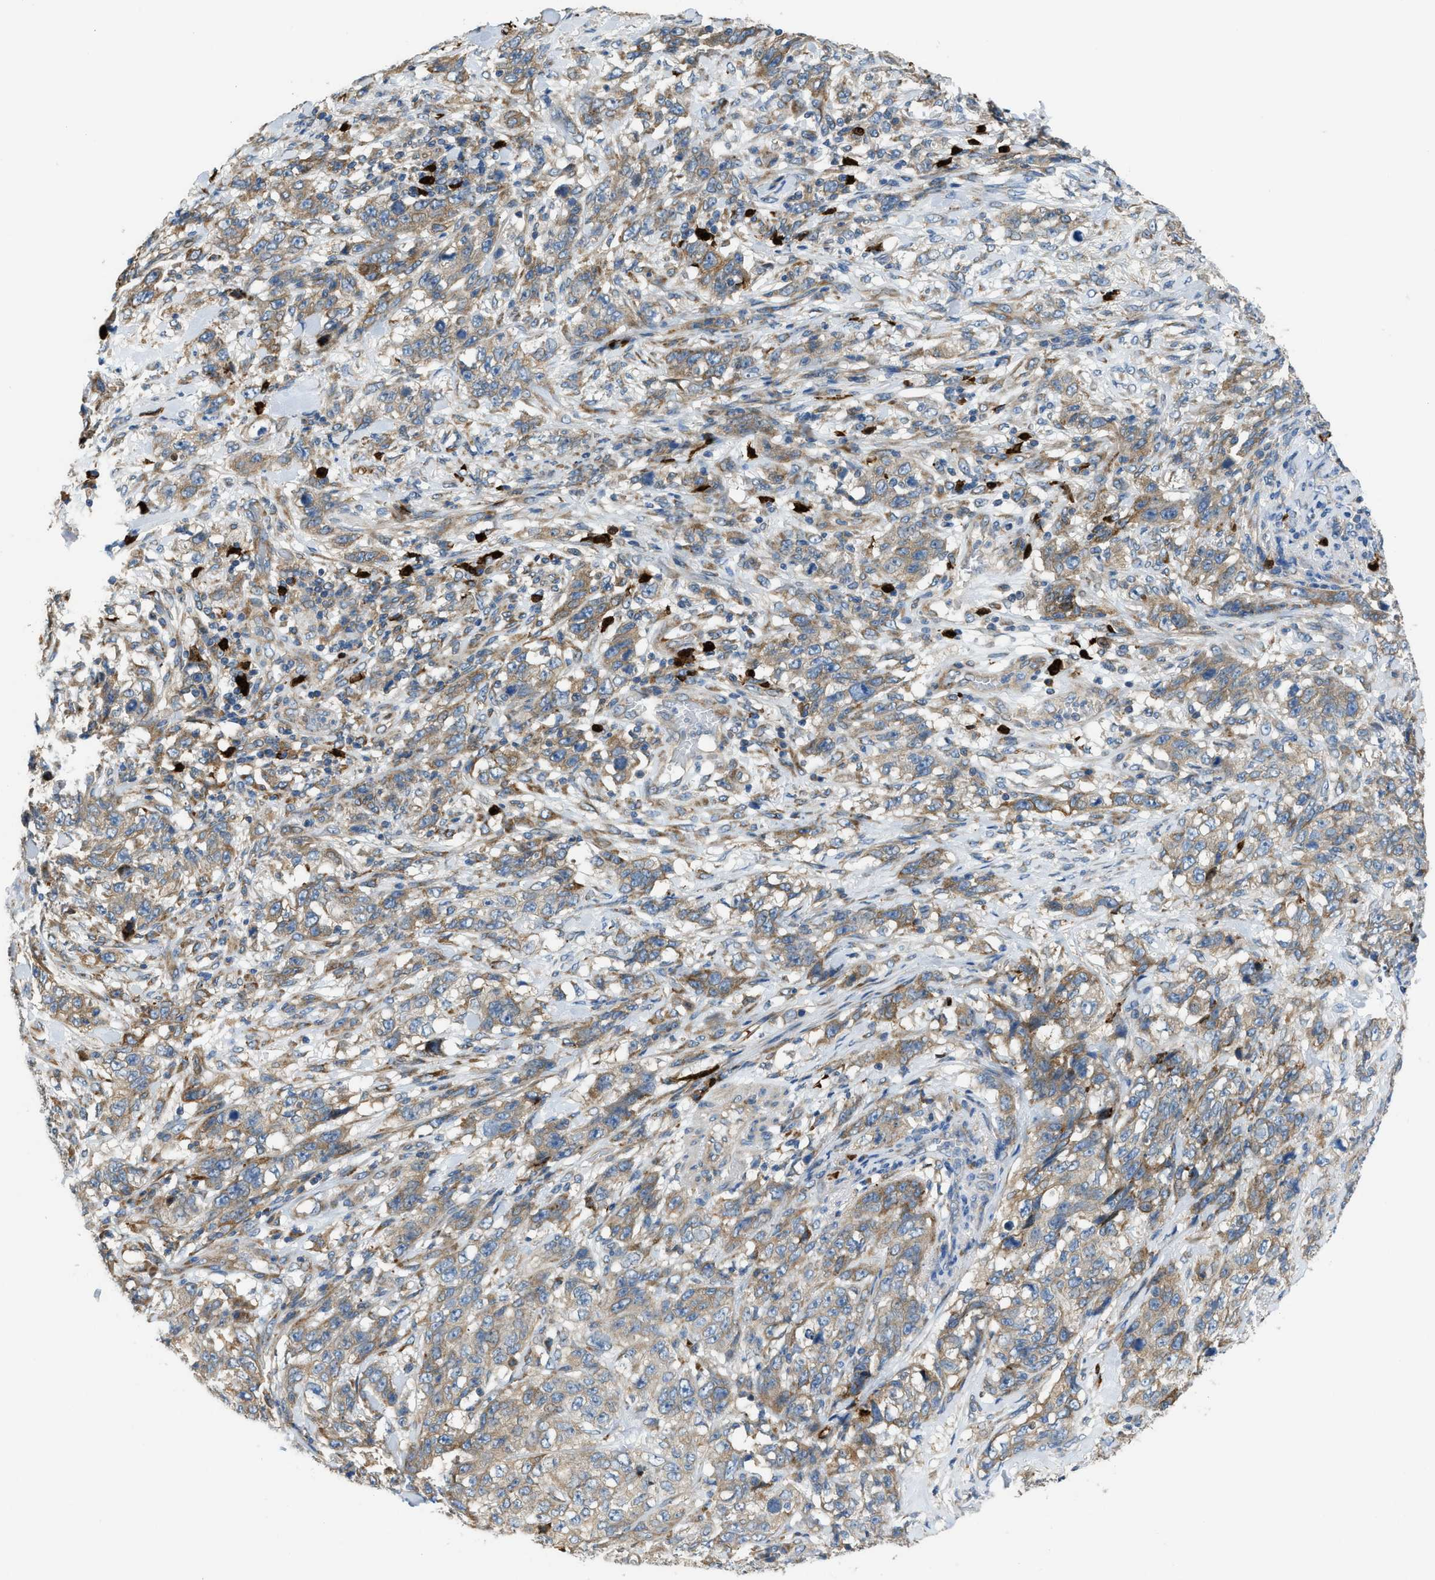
{"staining": {"intensity": "moderate", "quantity": ">75%", "location": "cytoplasmic/membranous"}, "tissue": "stomach cancer", "cell_type": "Tumor cells", "image_type": "cancer", "snomed": [{"axis": "morphology", "description": "Adenocarcinoma, NOS"}, {"axis": "topography", "description": "Stomach"}], "caption": "Moderate cytoplasmic/membranous staining for a protein is present in approximately >75% of tumor cells of stomach adenocarcinoma using immunohistochemistry (IHC).", "gene": "TMEM68", "patient": {"sex": "male", "age": 48}}